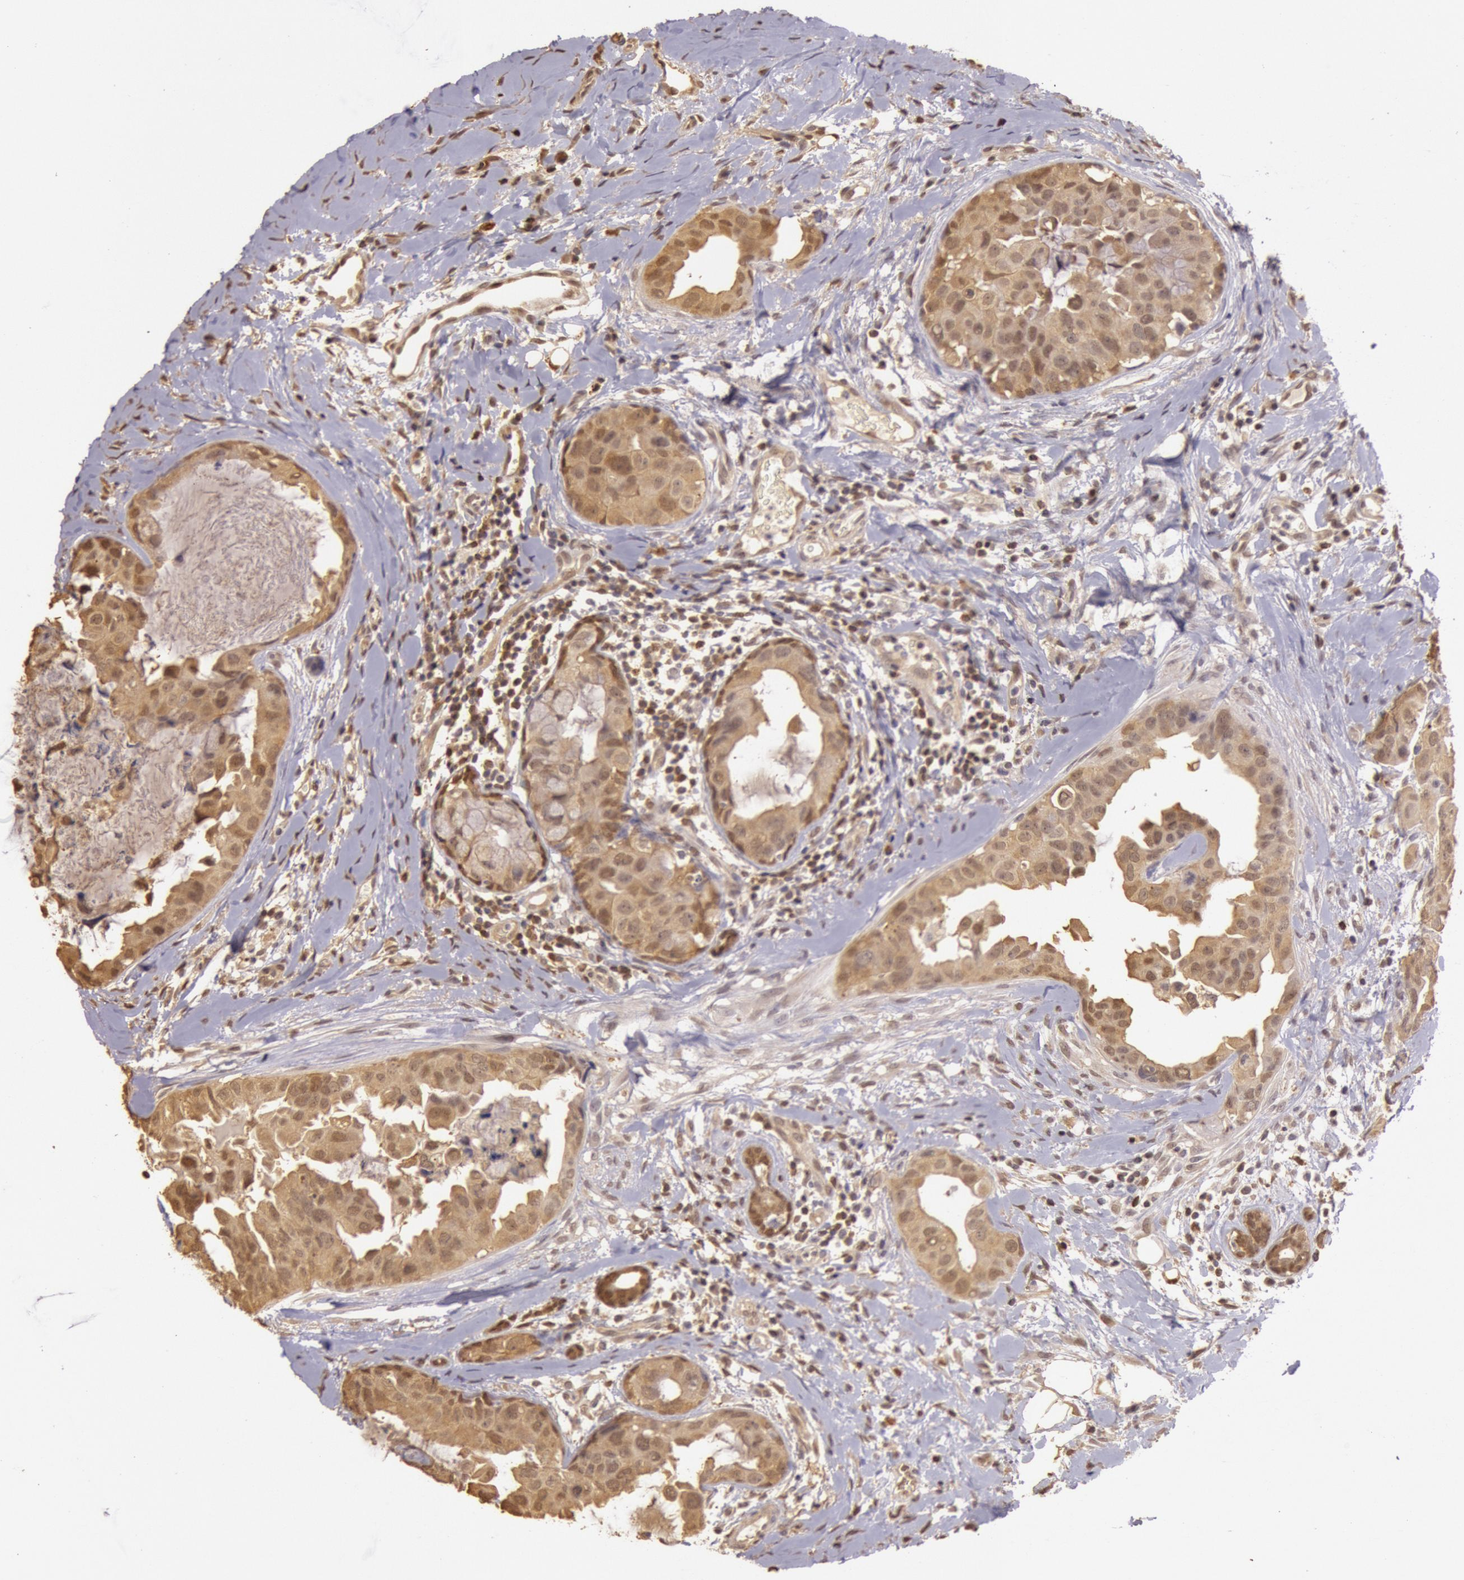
{"staining": {"intensity": "weak", "quantity": ">75%", "location": "cytoplasmic/membranous,nuclear"}, "tissue": "breast cancer", "cell_type": "Tumor cells", "image_type": "cancer", "snomed": [{"axis": "morphology", "description": "Duct carcinoma"}, {"axis": "topography", "description": "Breast"}], "caption": "Invasive ductal carcinoma (breast) was stained to show a protein in brown. There is low levels of weak cytoplasmic/membranous and nuclear positivity in approximately >75% of tumor cells.", "gene": "SOD1", "patient": {"sex": "female", "age": 40}}